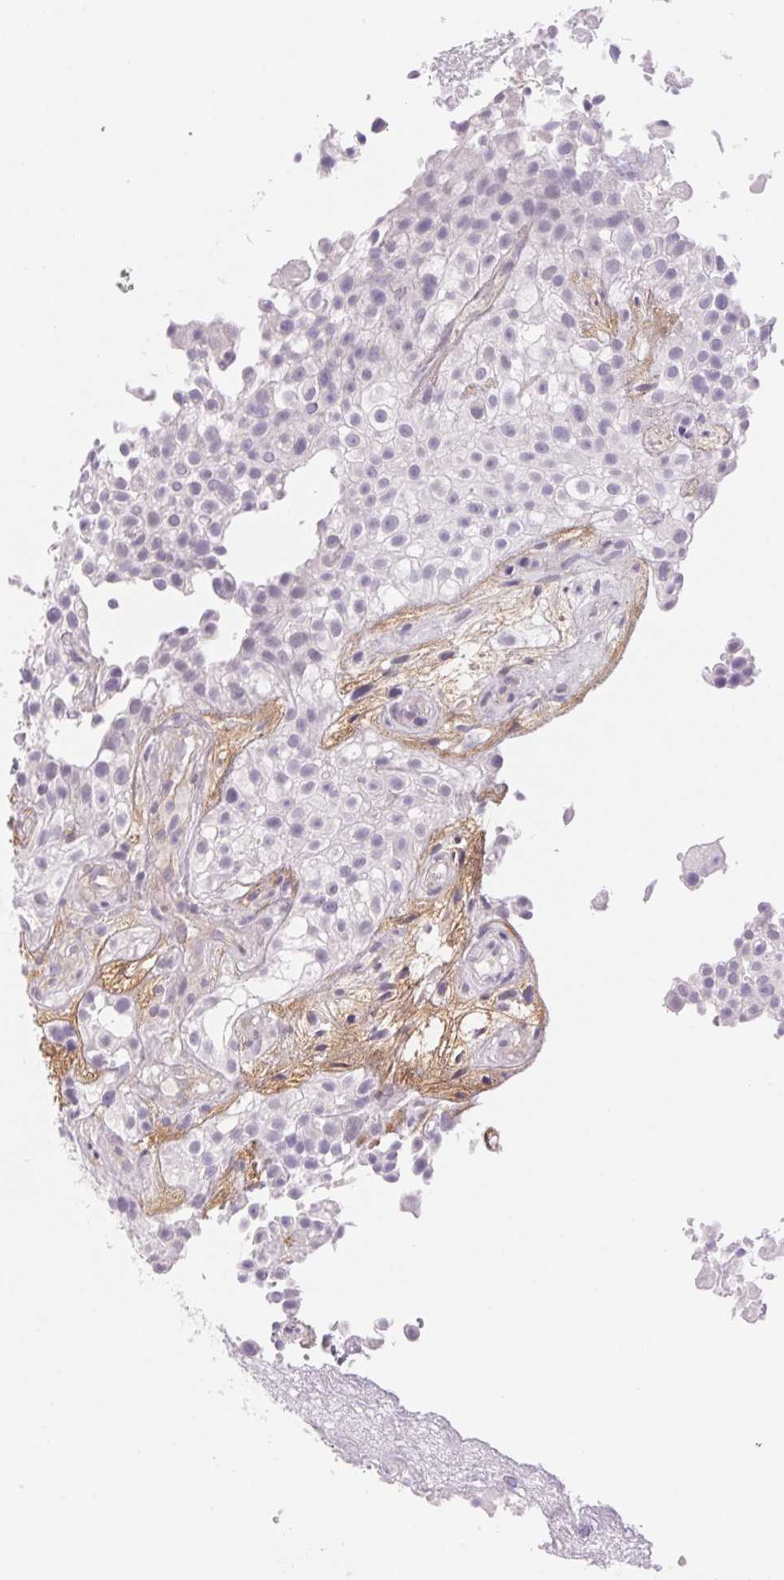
{"staining": {"intensity": "negative", "quantity": "none", "location": "none"}, "tissue": "urothelial cancer", "cell_type": "Tumor cells", "image_type": "cancer", "snomed": [{"axis": "morphology", "description": "Urothelial carcinoma, High grade"}, {"axis": "topography", "description": "Urinary bladder"}], "caption": "Micrograph shows no protein expression in tumor cells of urothelial cancer tissue.", "gene": "CTNND2", "patient": {"sex": "male", "age": 56}}